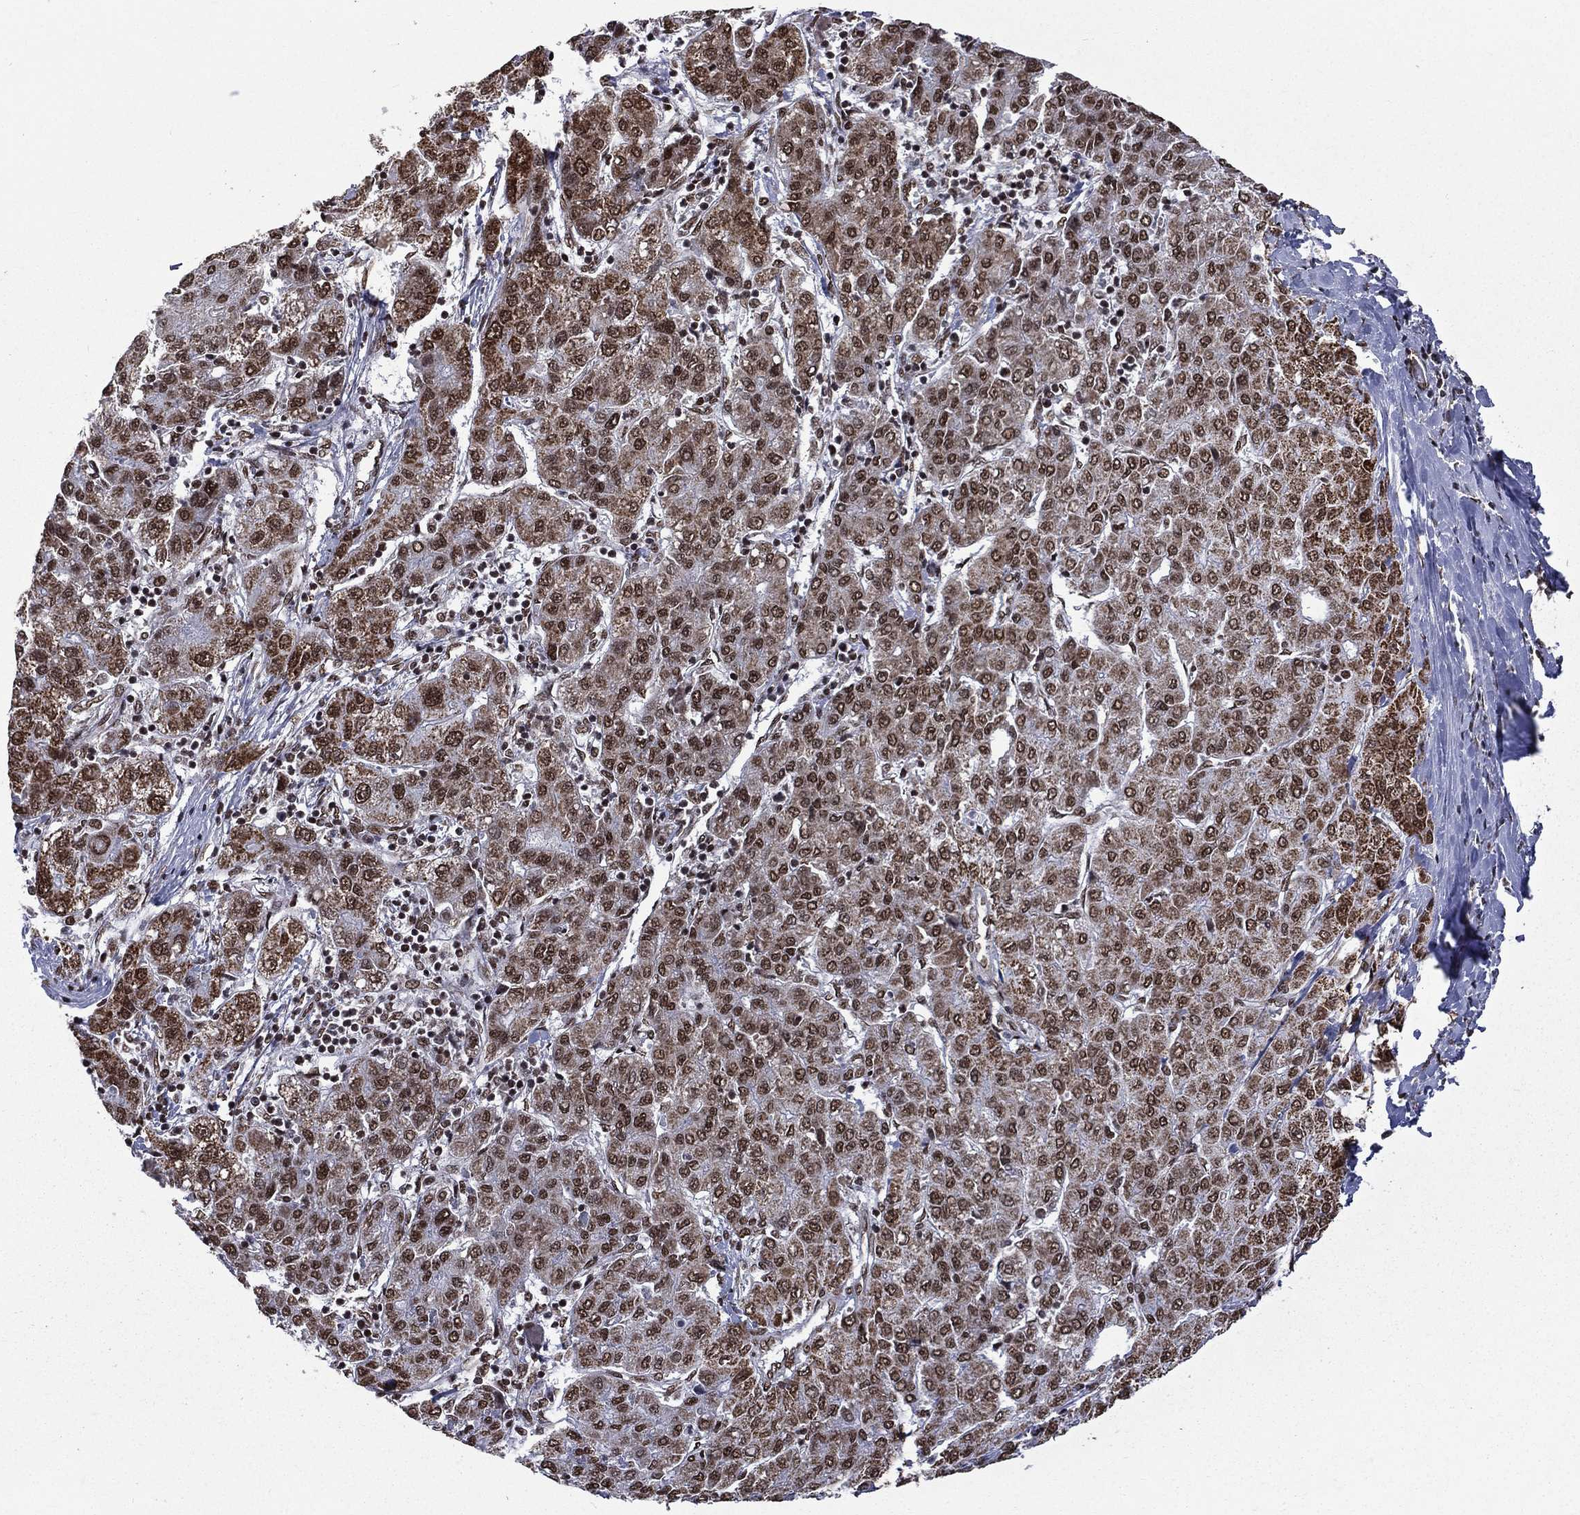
{"staining": {"intensity": "strong", "quantity": ">75%", "location": "nuclear"}, "tissue": "liver cancer", "cell_type": "Tumor cells", "image_type": "cancer", "snomed": [{"axis": "morphology", "description": "Carcinoma, Hepatocellular, NOS"}, {"axis": "topography", "description": "Liver"}], "caption": "Strong nuclear staining is identified in approximately >75% of tumor cells in liver cancer. The staining was performed using DAB to visualize the protein expression in brown, while the nuclei were stained in blue with hematoxylin (Magnification: 20x).", "gene": "C5orf24", "patient": {"sex": "male", "age": 65}}